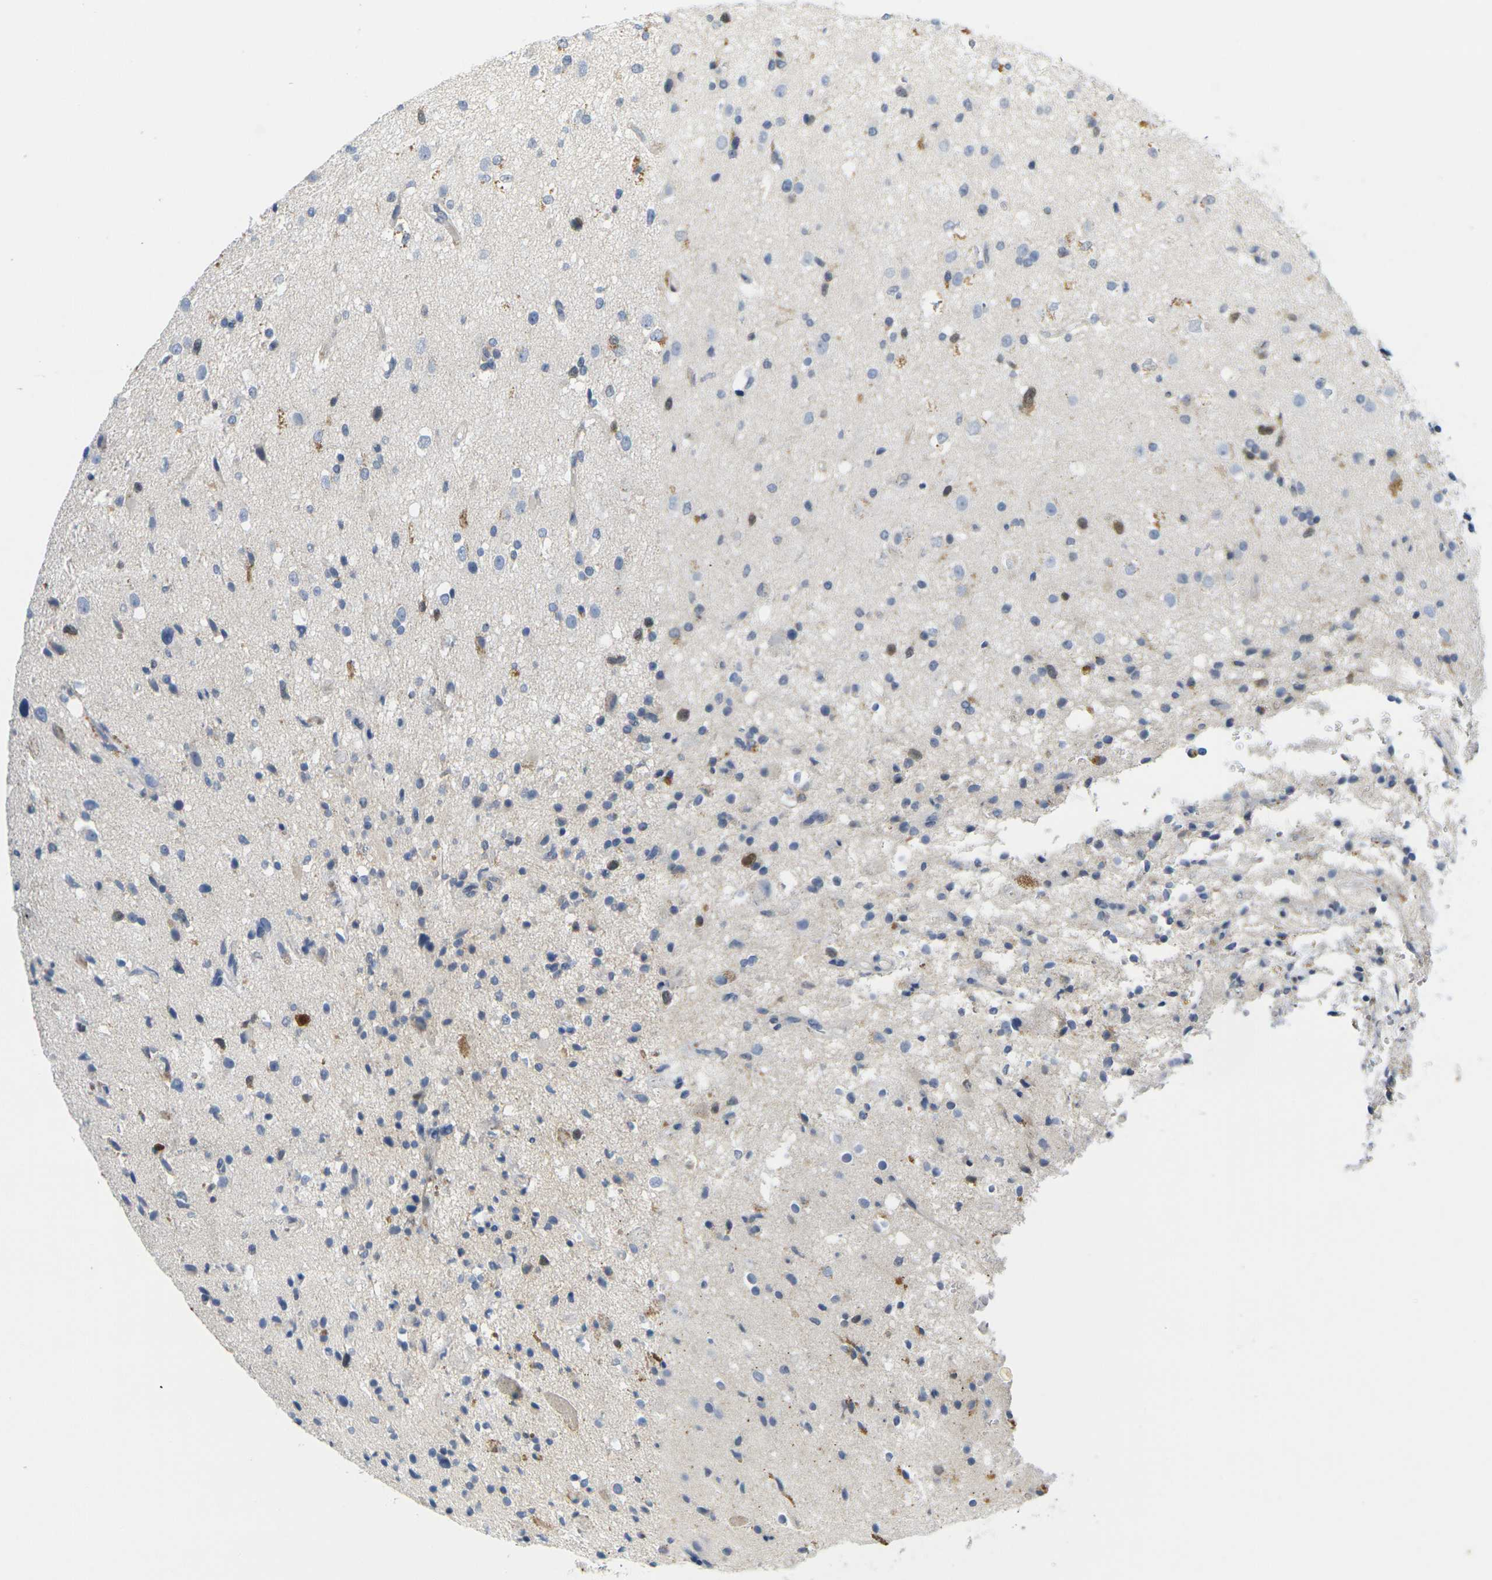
{"staining": {"intensity": "moderate", "quantity": "<25%", "location": "nuclear"}, "tissue": "glioma", "cell_type": "Tumor cells", "image_type": "cancer", "snomed": [{"axis": "morphology", "description": "Glioma, malignant, High grade"}, {"axis": "topography", "description": "Brain"}], "caption": "Approximately <25% of tumor cells in human high-grade glioma (malignant) display moderate nuclear protein staining as visualized by brown immunohistochemical staining.", "gene": "CDK2", "patient": {"sex": "male", "age": 33}}